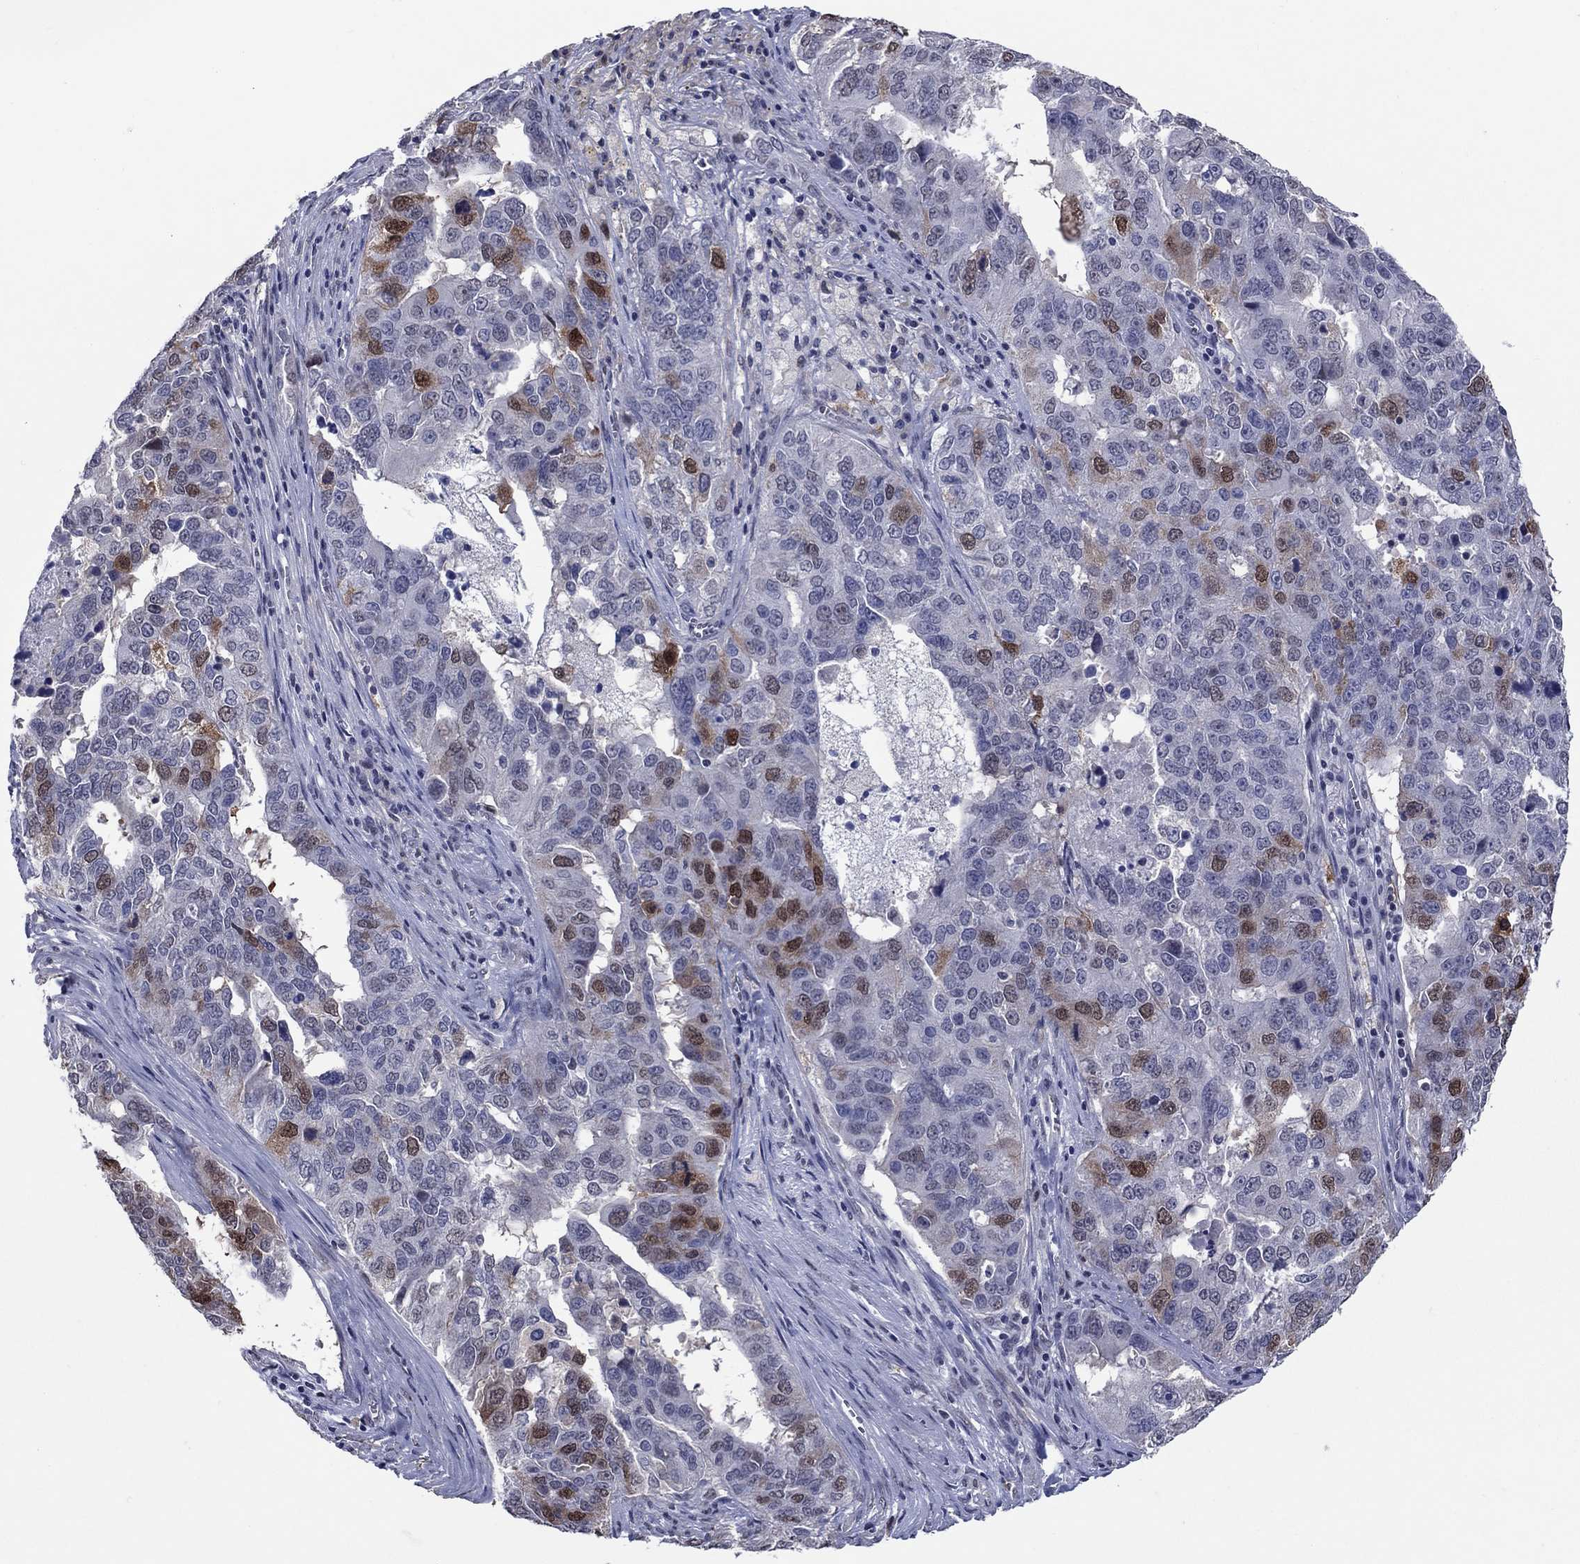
{"staining": {"intensity": "strong", "quantity": "<25%", "location": "nuclear"}, "tissue": "ovarian cancer", "cell_type": "Tumor cells", "image_type": "cancer", "snomed": [{"axis": "morphology", "description": "Carcinoma, endometroid"}, {"axis": "topography", "description": "Soft tissue"}, {"axis": "topography", "description": "Ovary"}], "caption": "DAB (3,3'-diaminobenzidine) immunohistochemical staining of human ovarian cancer (endometroid carcinoma) shows strong nuclear protein positivity in about <25% of tumor cells.", "gene": "TYMS", "patient": {"sex": "female", "age": 52}}